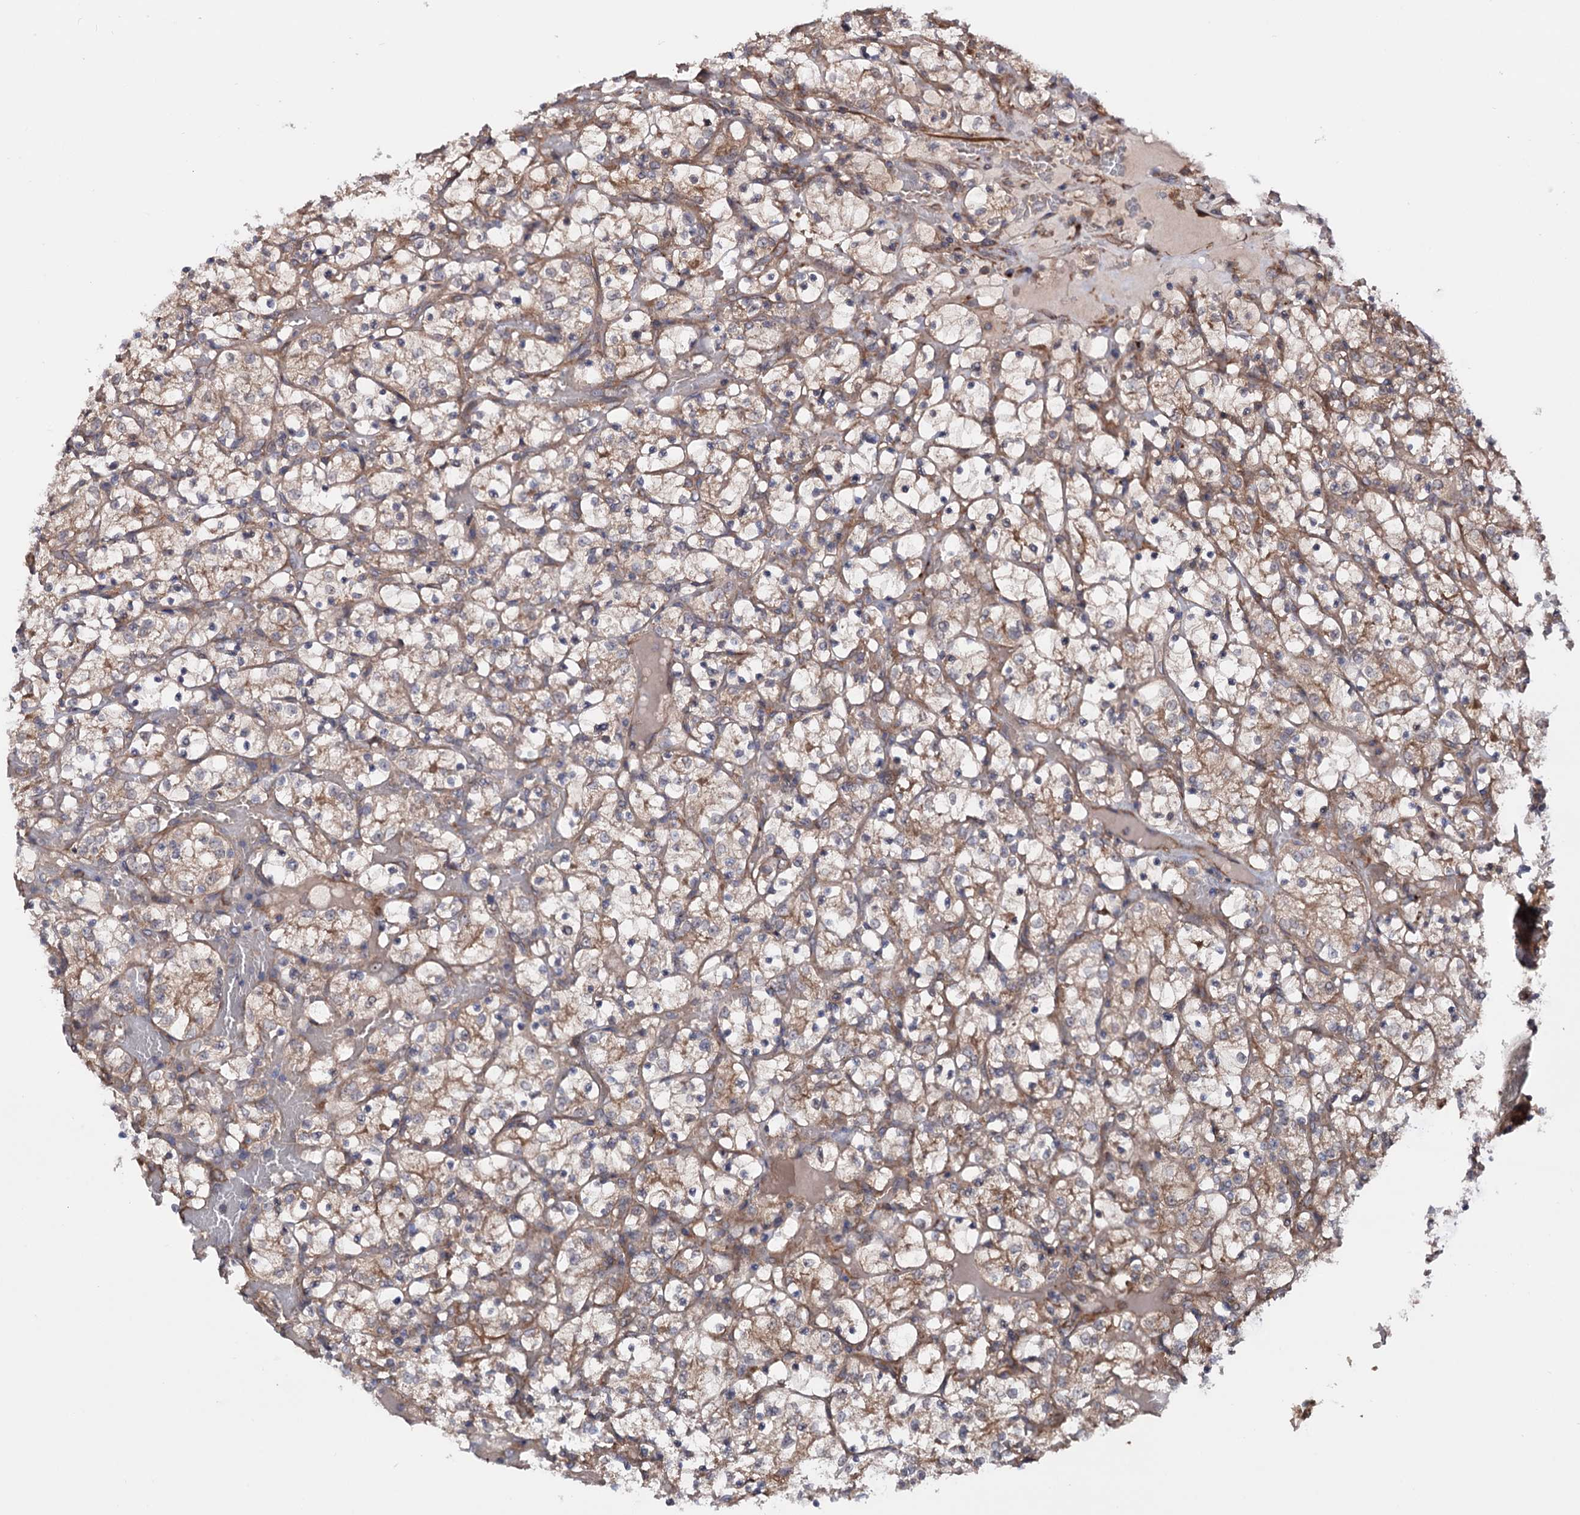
{"staining": {"intensity": "moderate", "quantity": ">75%", "location": "cytoplasmic/membranous"}, "tissue": "renal cancer", "cell_type": "Tumor cells", "image_type": "cancer", "snomed": [{"axis": "morphology", "description": "Adenocarcinoma, NOS"}, {"axis": "topography", "description": "Kidney"}], "caption": "Tumor cells exhibit medium levels of moderate cytoplasmic/membranous positivity in about >75% of cells in human adenocarcinoma (renal).", "gene": "FERMT2", "patient": {"sex": "female", "age": 69}}